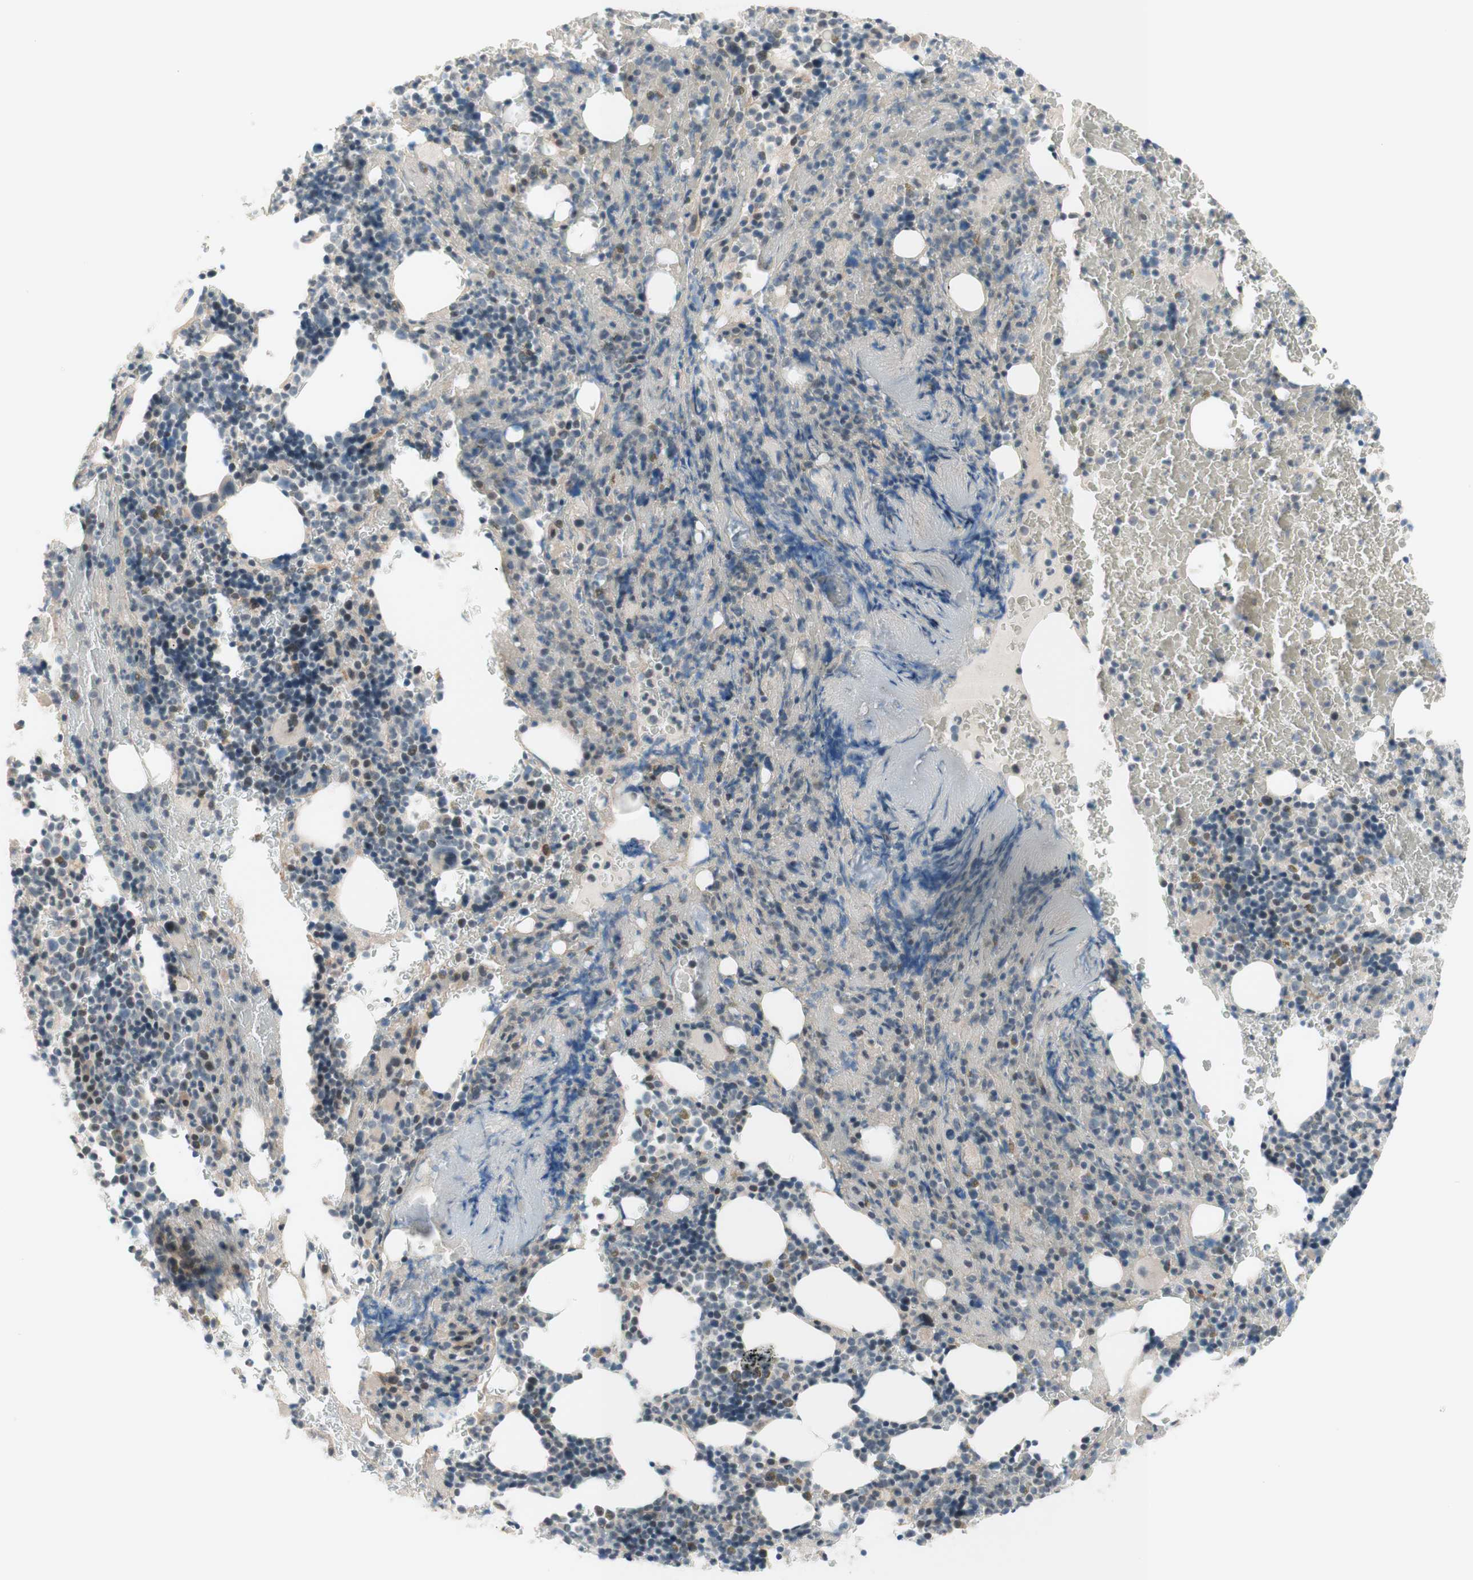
{"staining": {"intensity": "weak", "quantity": "25%-75%", "location": "nuclear"}, "tissue": "bone marrow", "cell_type": "Hematopoietic cells", "image_type": "normal", "snomed": [{"axis": "morphology", "description": "Normal tissue, NOS"}, {"axis": "morphology", "description": "Inflammation, NOS"}, {"axis": "topography", "description": "Bone marrow"}], "caption": "Immunohistochemical staining of unremarkable bone marrow shows 25%-75% levels of weak nuclear protein staining in approximately 25%-75% of hematopoietic cells.", "gene": "JPH1", "patient": {"sex": "male", "age": 72}}